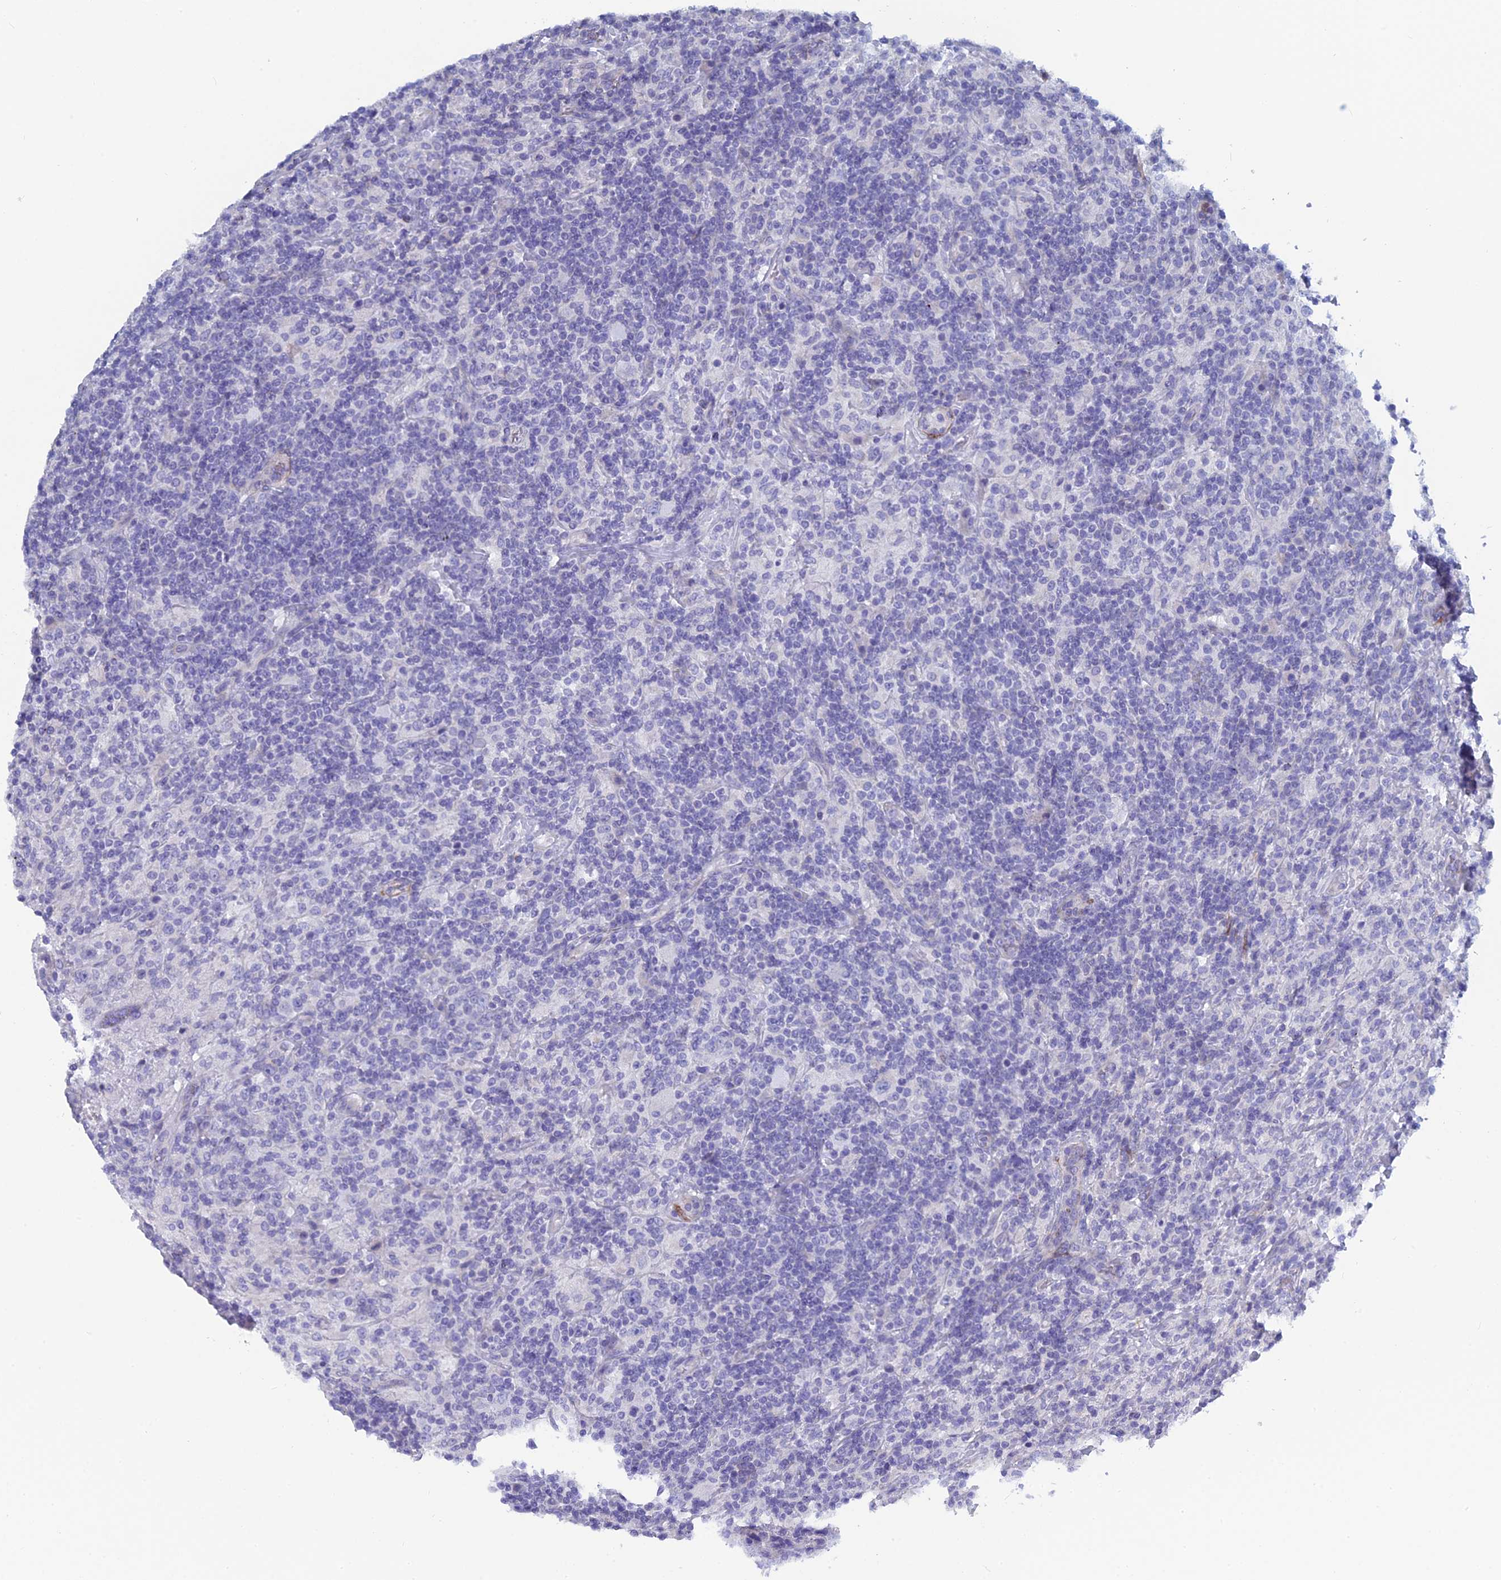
{"staining": {"intensity": "negative", "quantity": "none", "location": "none"}, "tissue": "lymphoma", "cell_type": "Tumor cells", "image_type": "cancer", "snomed": [{"axis": "morphology", "description": "Hodgkin's disease, NOS"}, {"axis": "topography", "description": "Lymph node"}], "caption": "Immunohistochemical staining of lymphoma exhibits no significant expression in tumor cells.", "gene": "PCDHA8", "patient": {"sex": "male", "age": 70}}